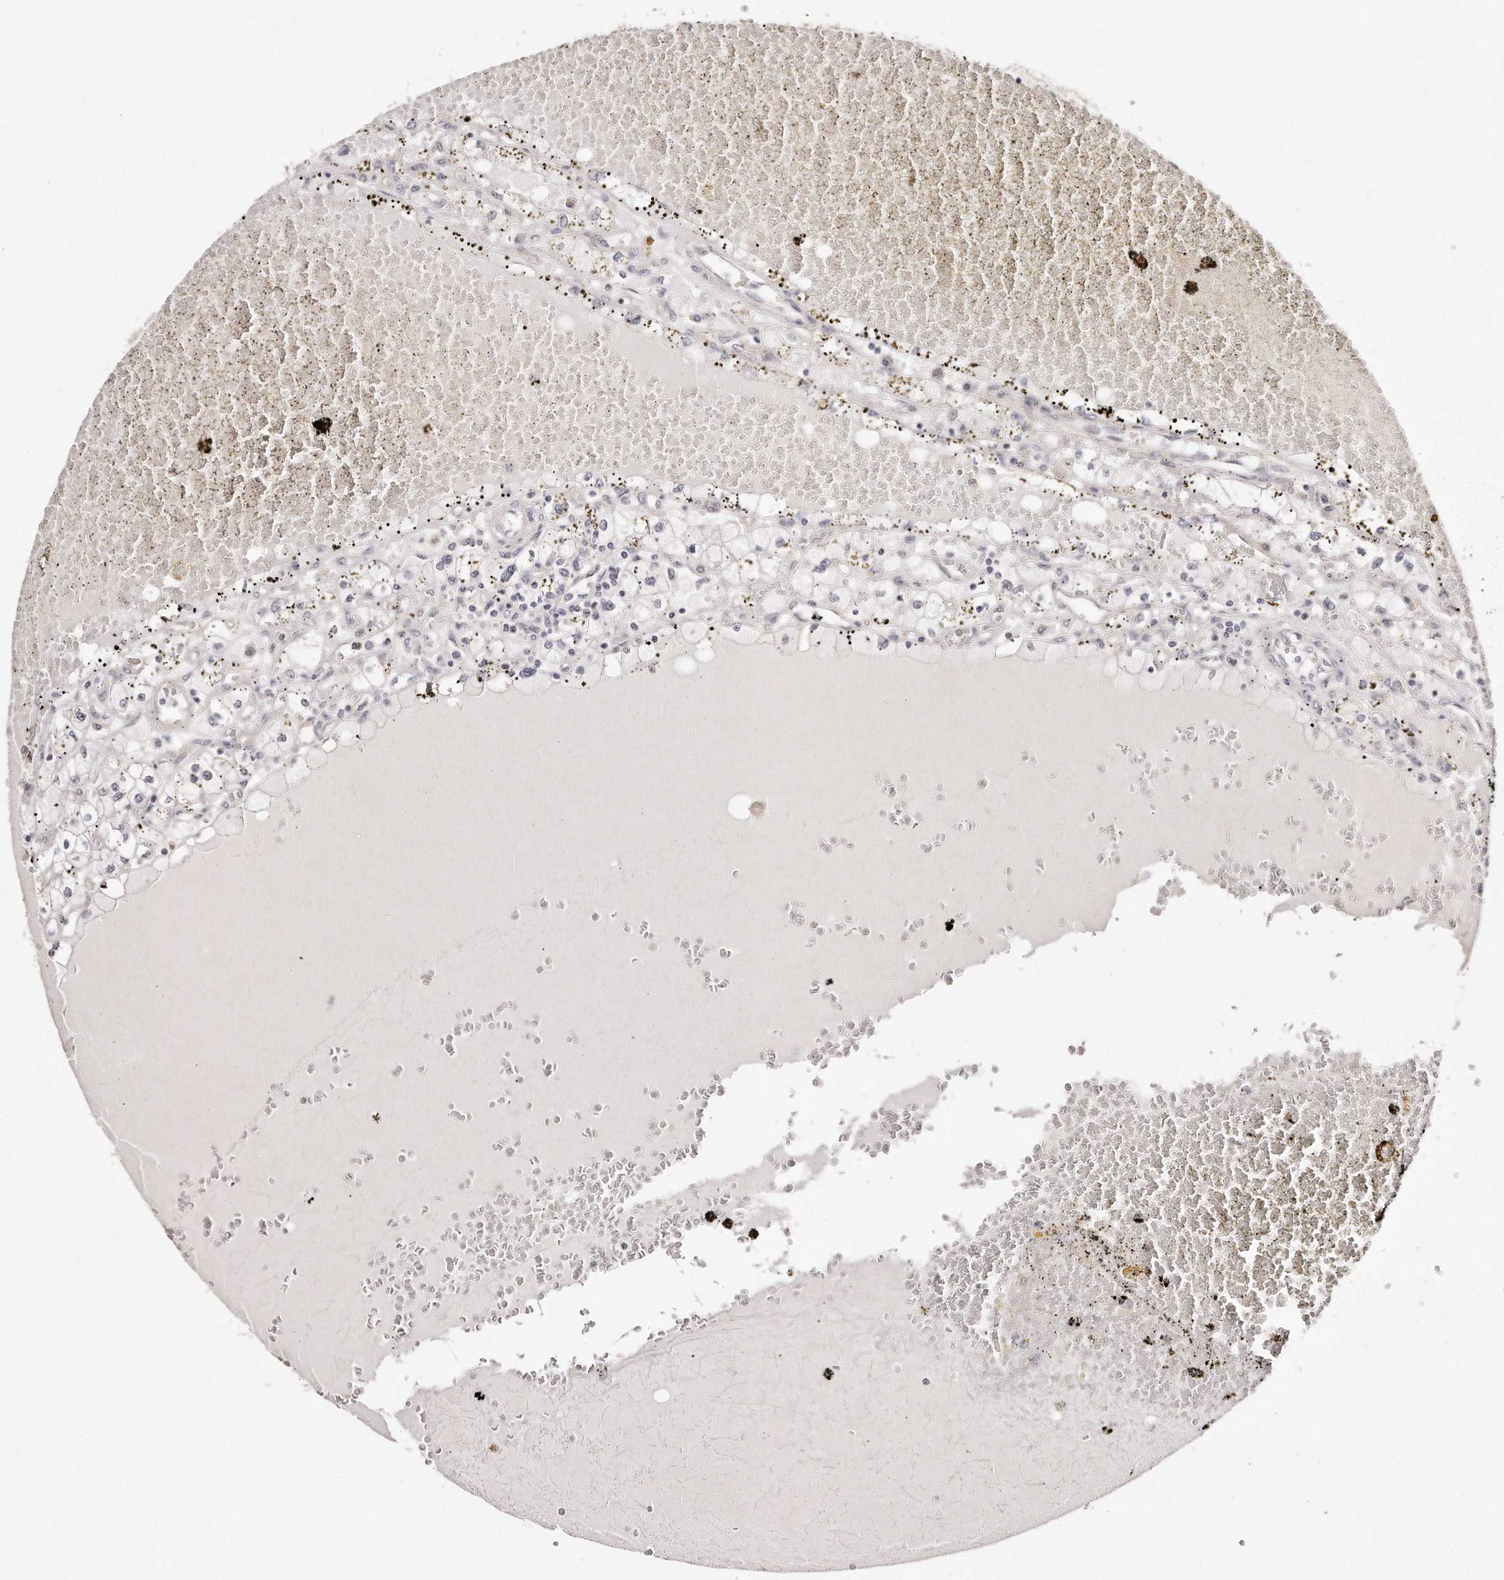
{"staining": {"intensity": "negative", "quantity": "none", "location": "none"}, "tissue": "renal cancer", "cell_type": "Tumor cells", "image_type": "cancer", "snomed": [{"axis": "morphology", "description": "Adenocarcinoma, NOS"}, {"axis": "topography", "description": "Kidney"}], "caption": "Tumor cells show no significant protein staining in adenocarcinoma (renal).", "gene": "CASZ1", "patient": {"sex": "male", "age": 56}}